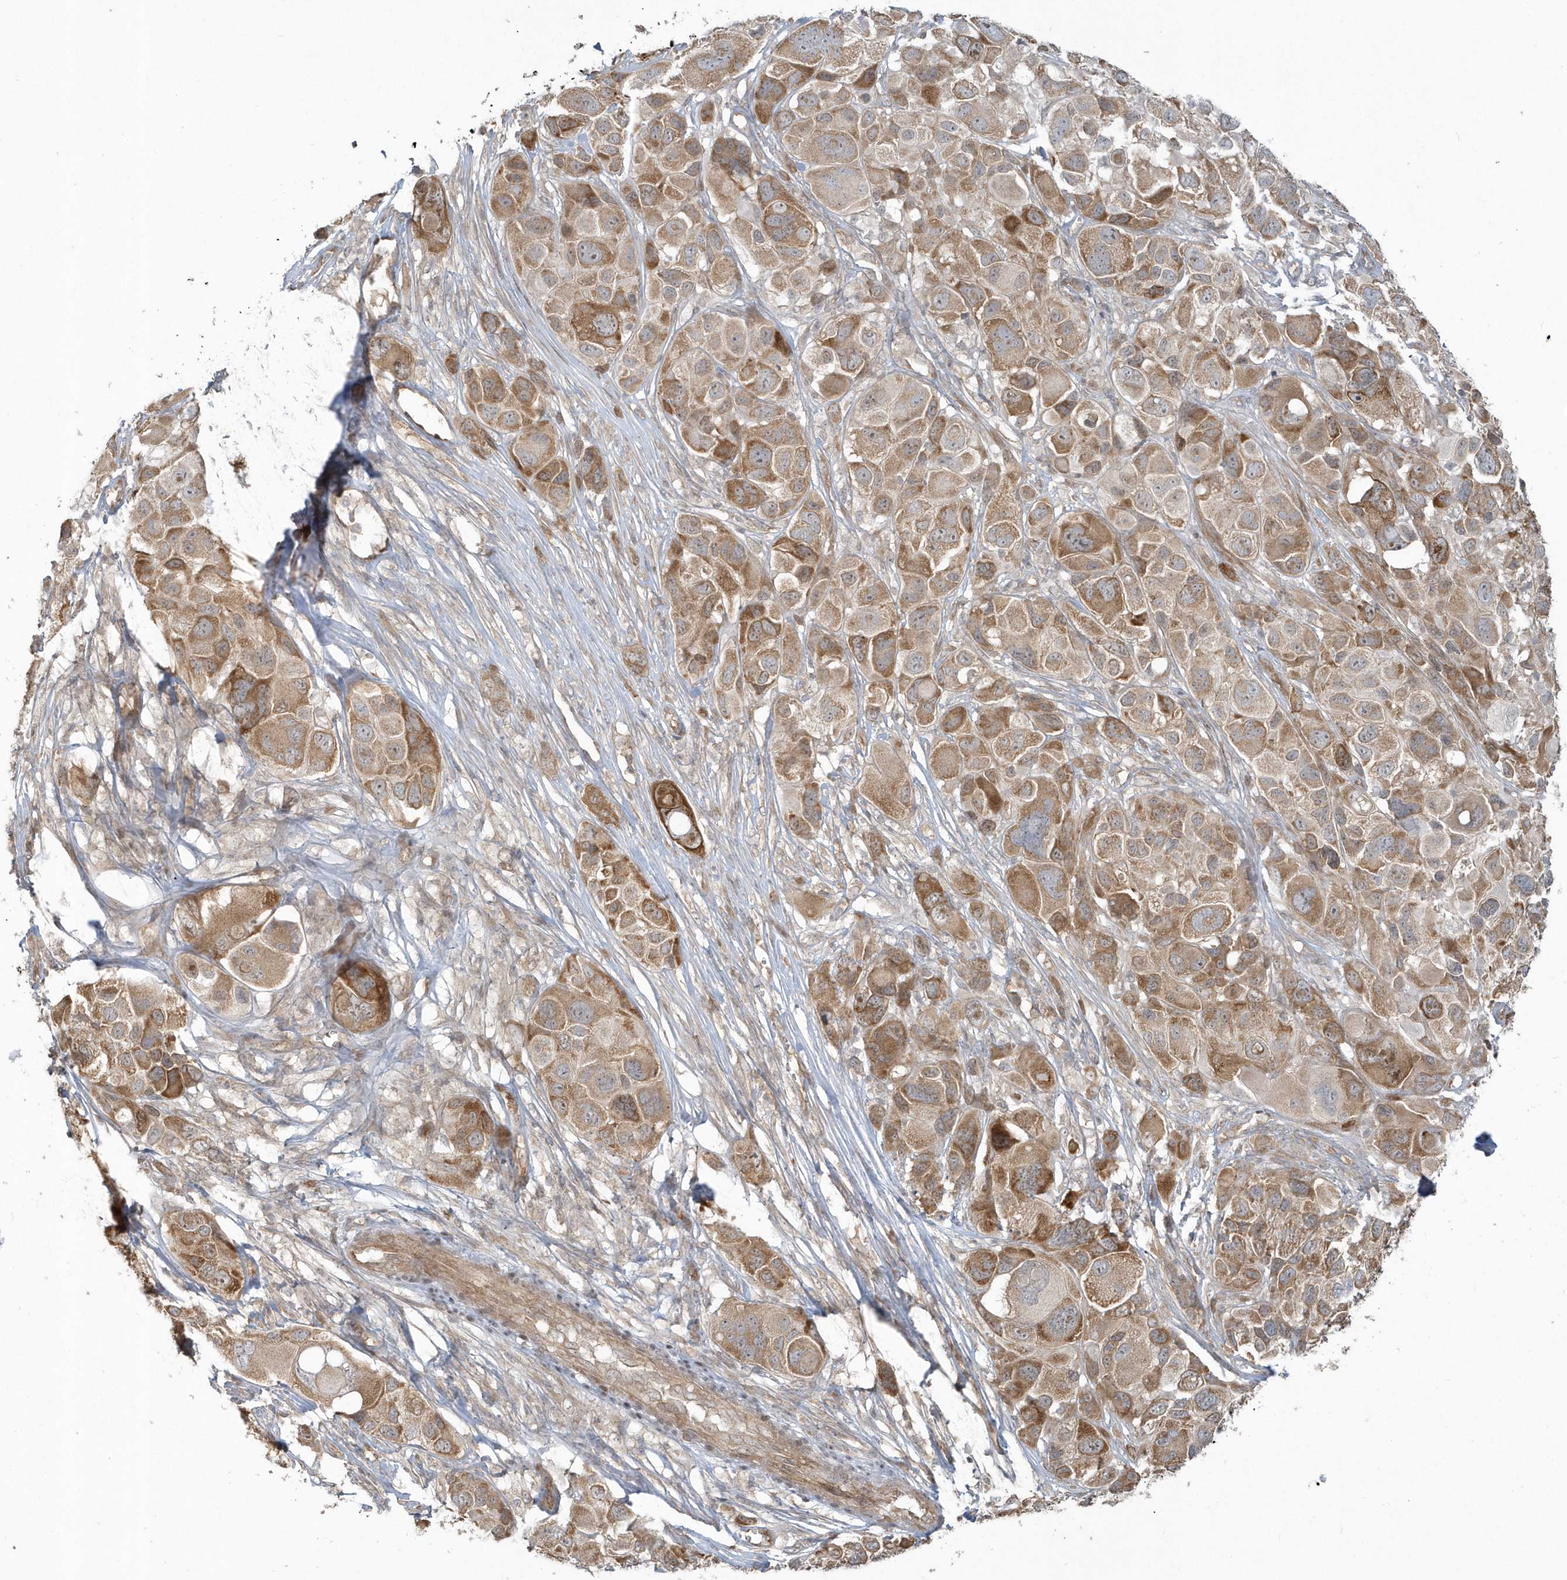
{"staining": {"intensity": "moderate", "quantity": ">75%", "location": "cytoplasmic/membranous"}, "tissue": "melanoma", "cell_type": "Tumor cells", "image_type": "cancer", "snomed": [{"axis": "morphology", "description": "Malignant melanoma, NOS"}, {"axis": "topography", "description": "Skin of trunk"}], "caption": "Immunohistochemical staining of human malignant melanoma displays medium levels of moderate cytoplasmic/membranous expression in about >75% of tumor cells. The protein of interest is stained brown, and the nuclei are stained in blue (DAB IHC with brightfield microscopy, high magnification).", "gene": "STIM2", "patient": {"sex": "male", "age": 71}}